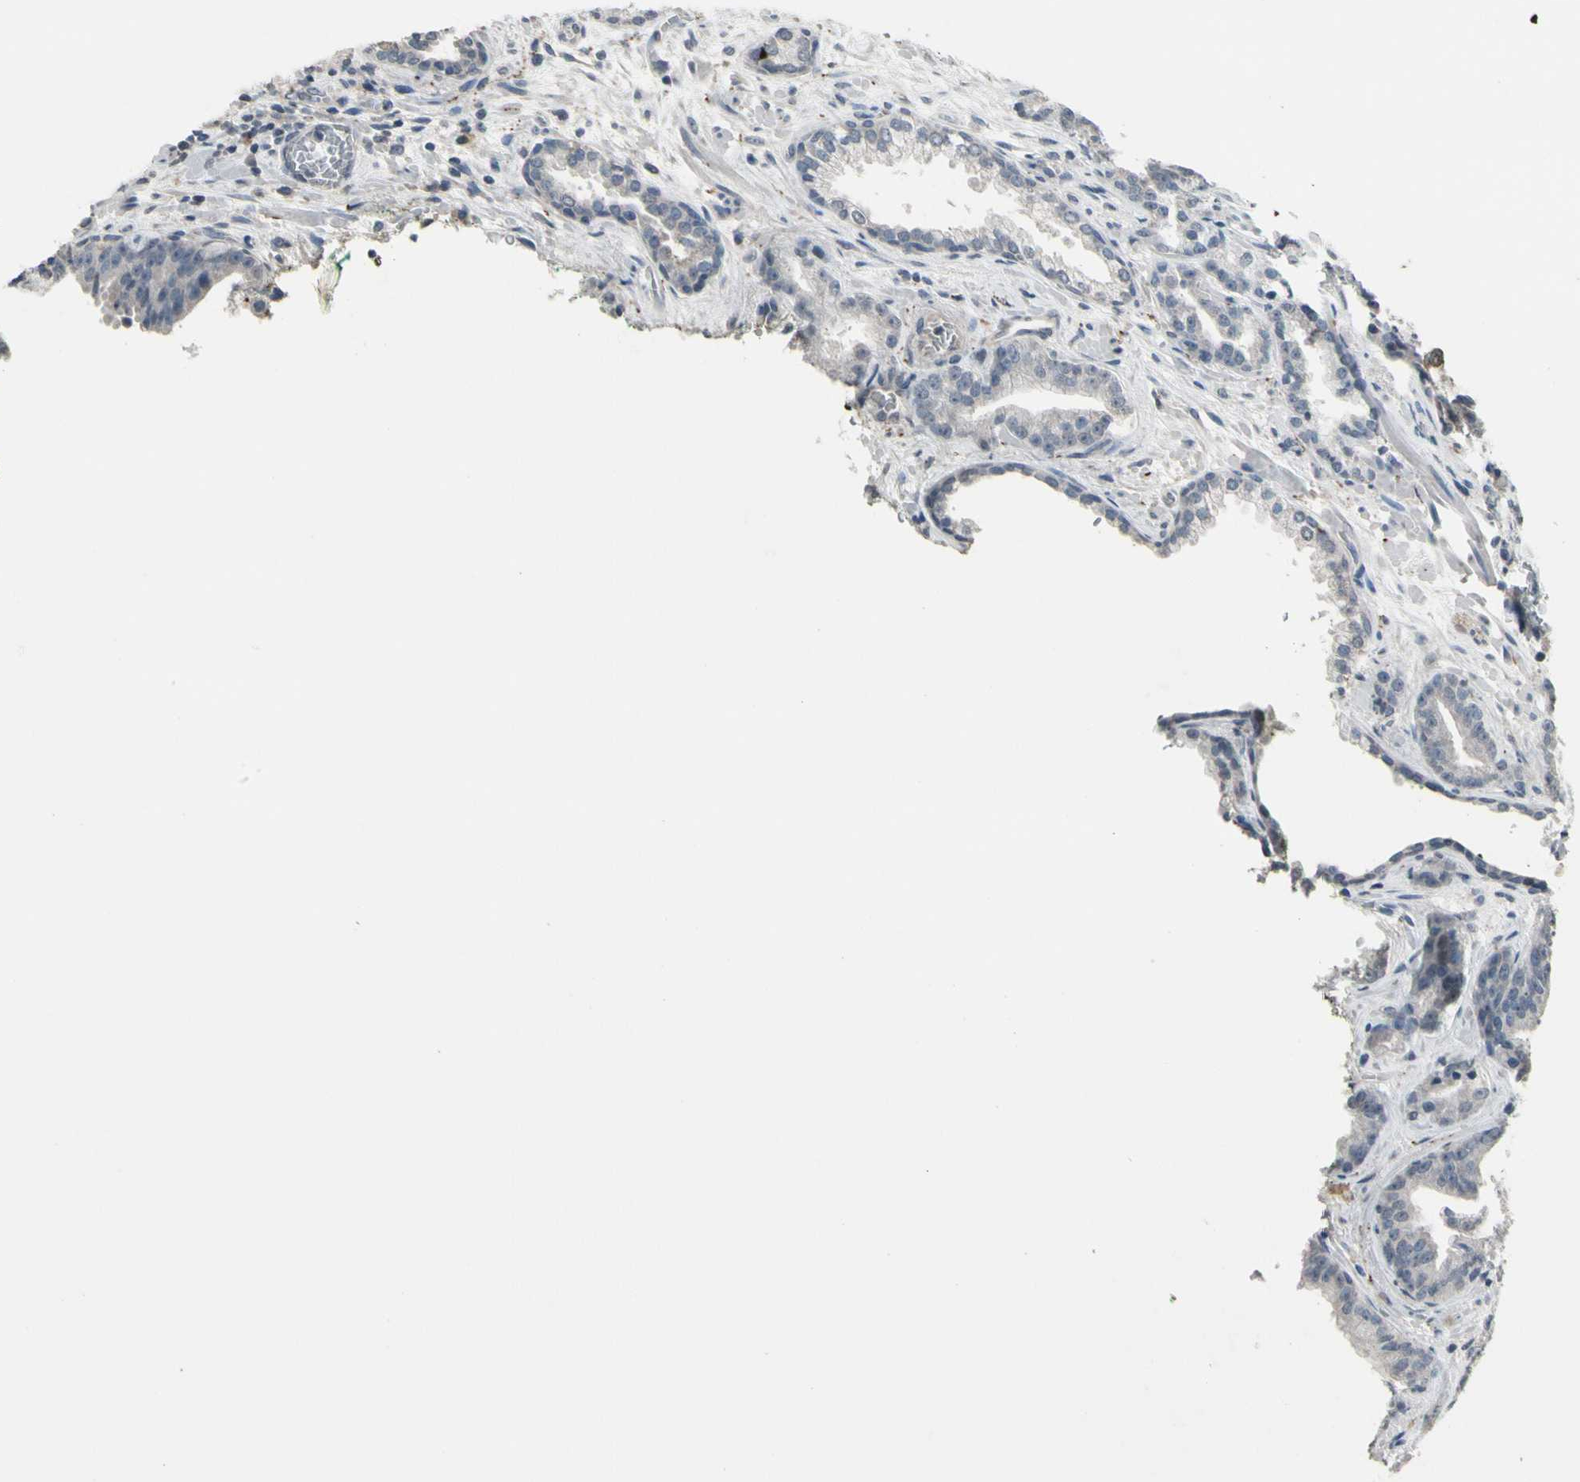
{"staining": {"intensity": "weak", "quantity": ">75%", "location": "cytoplasmic/membranous"}, "tissue": "prostate cancer", "cell_type": "Tumor cells", "image_type": "cancer", "snomed": [{"axis": "morphology", "description": "Adenocarcinoma, Low grade"}, {"axis": "topography", "description": "Prostate"}], "caption": "Brown immunohistochemical staining in prostate cancer (adenocarcinoma (low-grade)) reveals weak cytoplasmic/membranous positivity in approximately >75% of tumor cells.", "gene": "SV2A", "patient": {"sex": "male", "age": 63}}